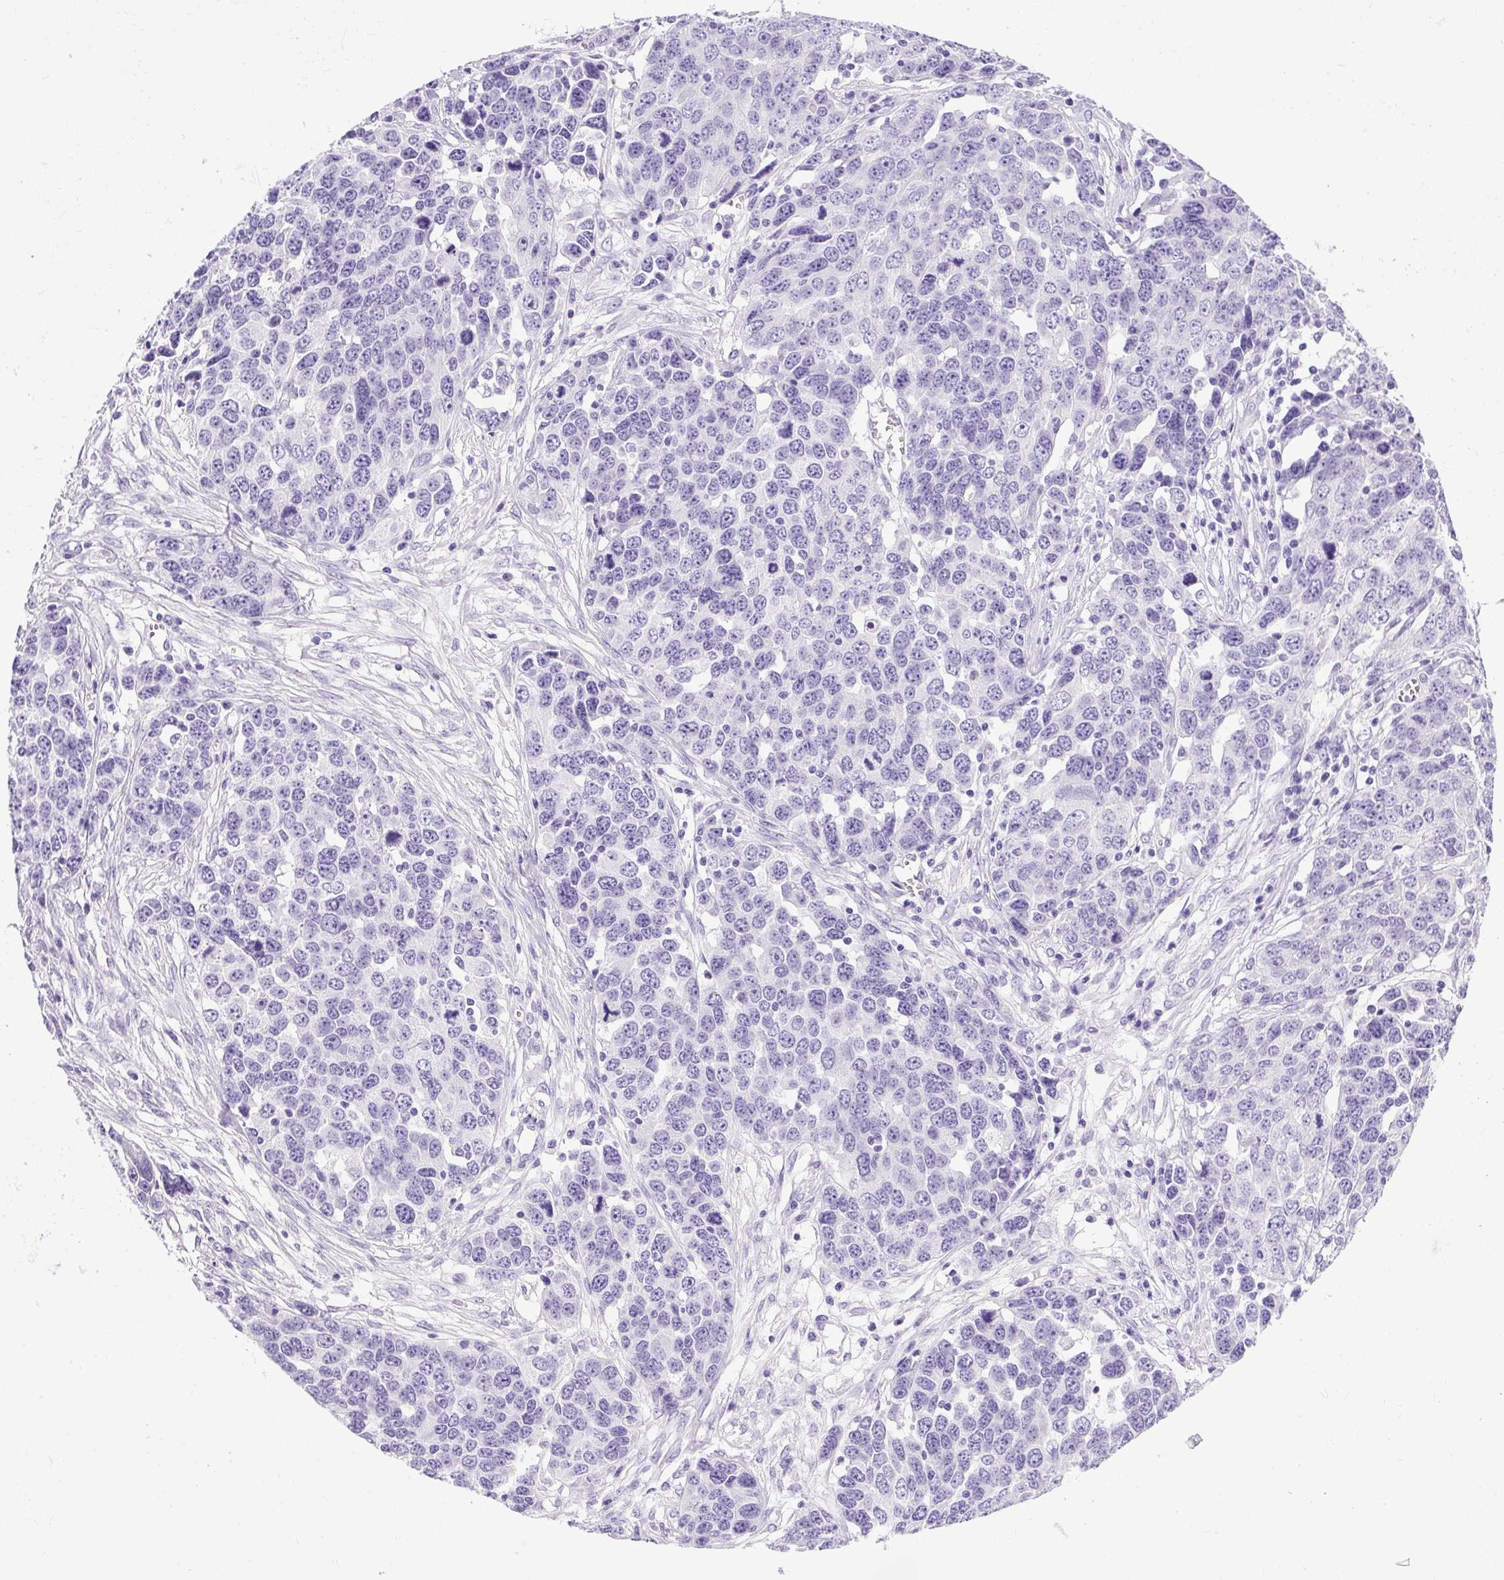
{"staining": {"intensity": "negative", "quantity": "none", "location": "none"}, "tissue": "ovarian cancer", "cell_type": "Tumor cells", "image_type": "cancer", "snomed": [{"axis": "morphology", "description": "Cystadenocarcinoma, serous, NOS"}, {"axis": "topography", "description": "Ovary"}], "caption": "Micrograph shows no significant protein positivity in tumor cells of ovarian serous cystadenocarcinoma.", "gene": "UPP1", "patient": {"sex": "female", "age": 76}}